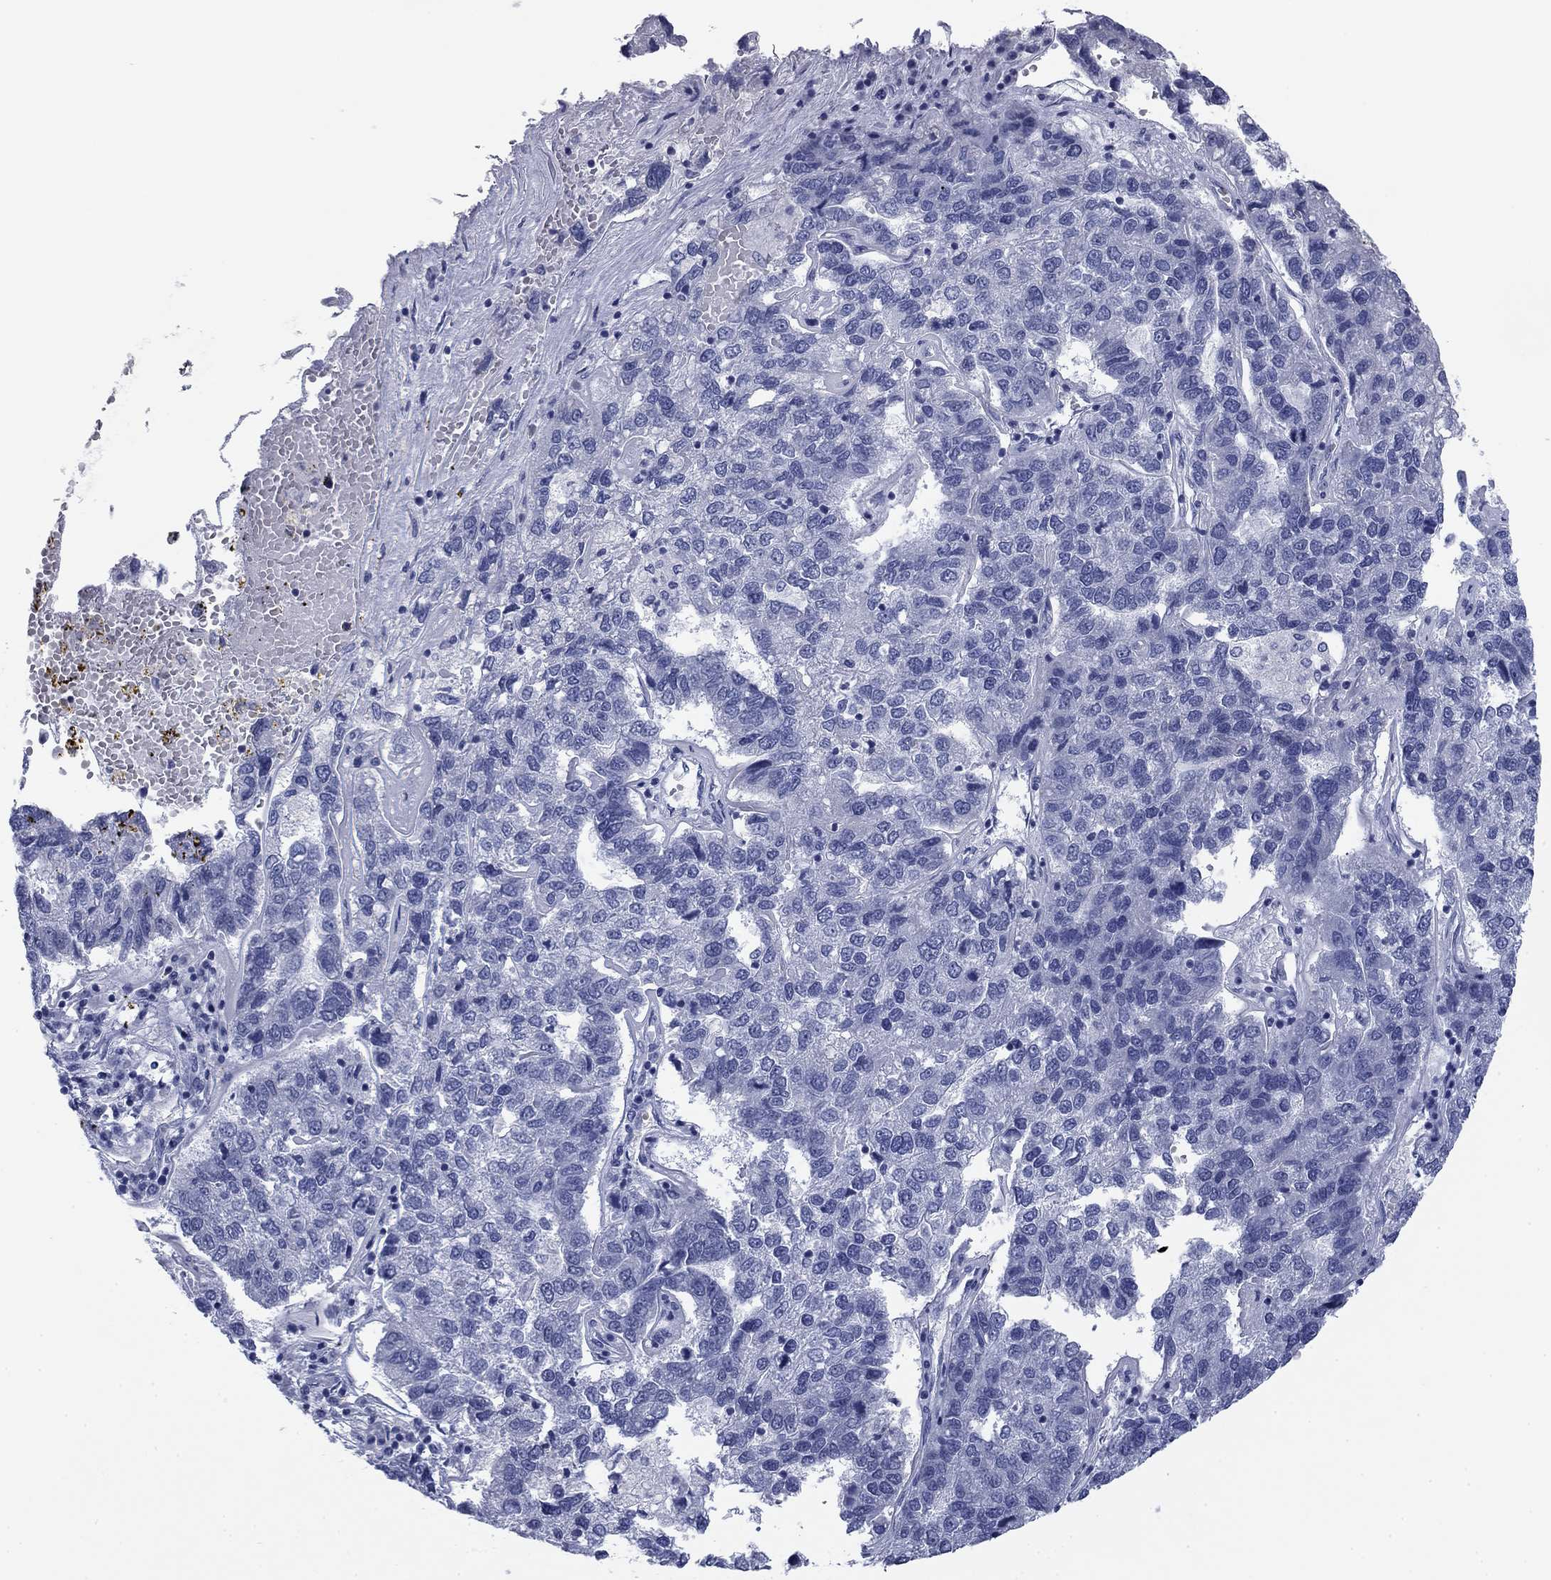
{"staining": {"intensity": "negative", "quantity": "none", "location": "none"}, "tissue": "pancreatic cancer", "cell_type": "Tumor cells", "image_type": "cancer", "snomed": [{"axis": "morphology", "description": "Adenocarcinoma, NOS"}, {"axis": "topography", "description": "Pancreas"}], "caption": "Image shows no significant protein expression in tumor cells of pancreatic cancer. (DAB immunohistochemistry with hematoxylin counter stain).", "gene": "PRPH", "patient": {"sex": "female", "age": 61}}